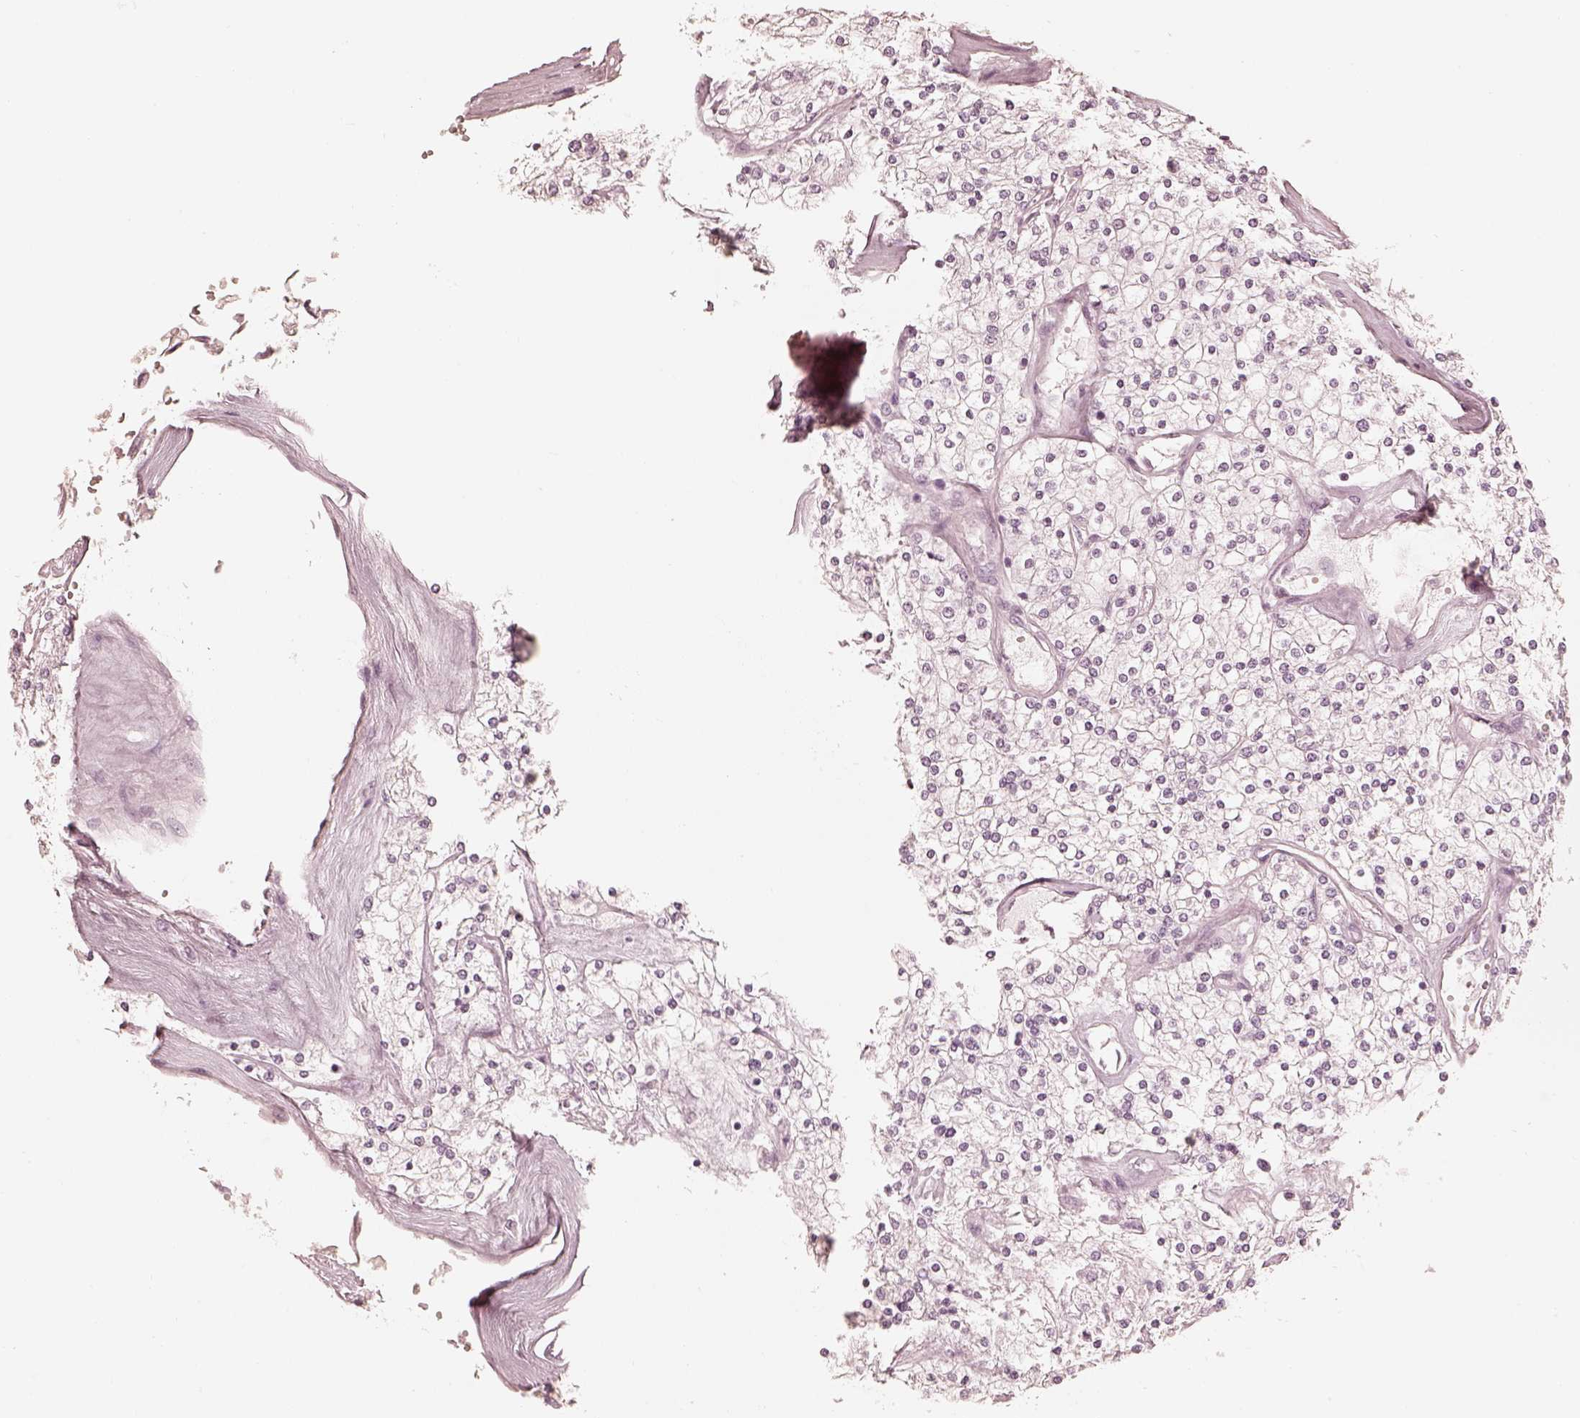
{"staining": {"intensity": "negative", "quantity": "none", "location": "none"}, "tissue": "renal cancer", "cell_type": "Tumor cells", "image_type": "cancer", "snomed": [{"axis": "morphology", "description": "Adenocarcinoma, NOS"}, {"axis": "topography", "description": "Kidney"}], "caption": "Tumor cells are negative for brown protein staining in renal cancer (adenocarcinoma).", "gene": "CALR3", "patient": {"sex": "male", "age": 80}}